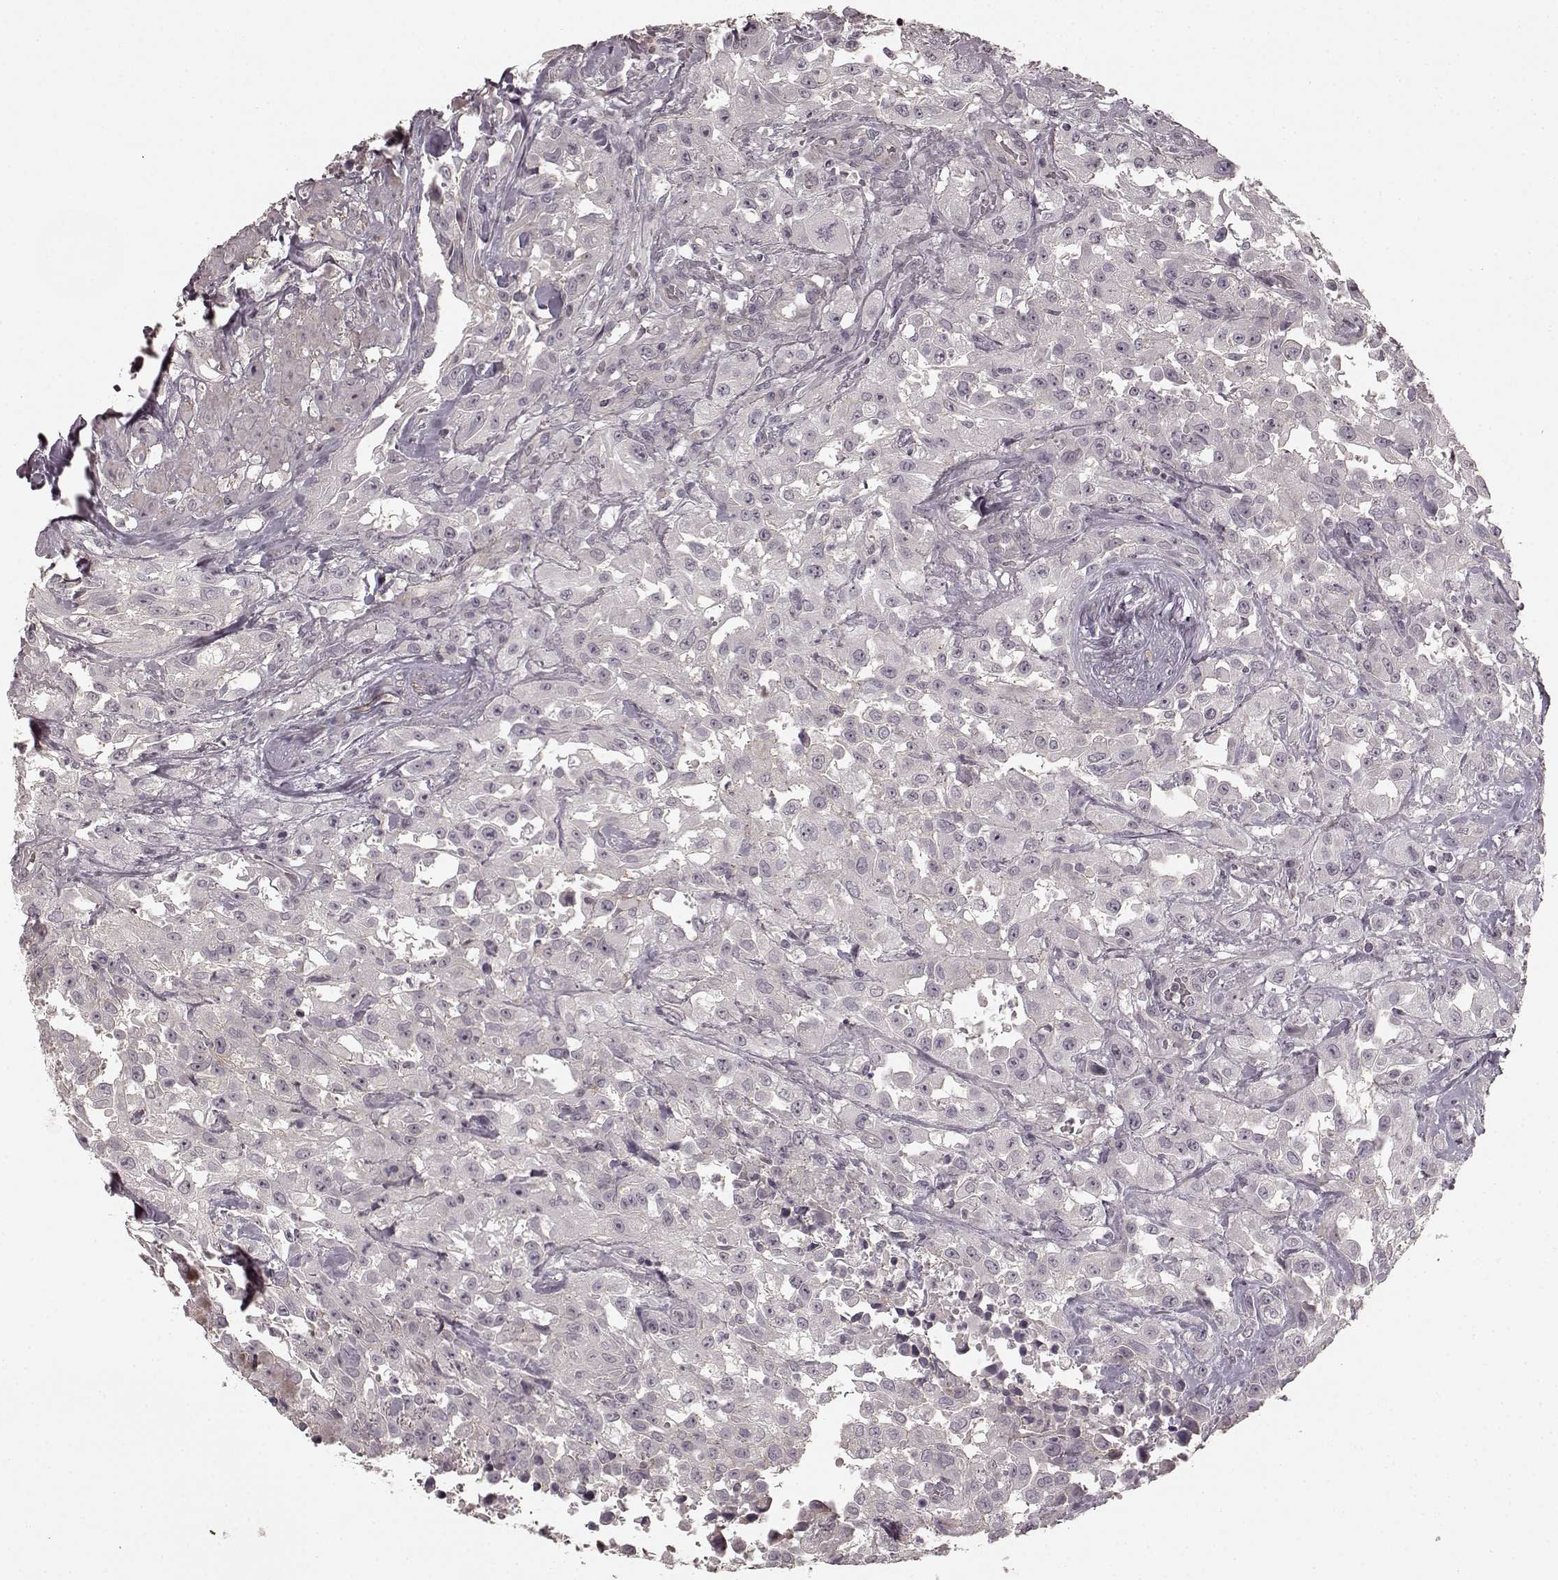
{"staining": {"intensity": "negative", "quantity": "none", "location": "none"}, "tissue": "urothelial cancer", "cell_type": "Tumor cells", "image_type": "cancer", "snomed": [{"axis": "morphology", "description": "Urothelial carcinoma, High grade"}, {"axis": "topography", "description": "Urinary bladder"}], "caption": "Tumor cells show no significant protein expression in urothelial cancer.", "gene": "PRKCE", "patient": {"sex": "male", "age": 79}}